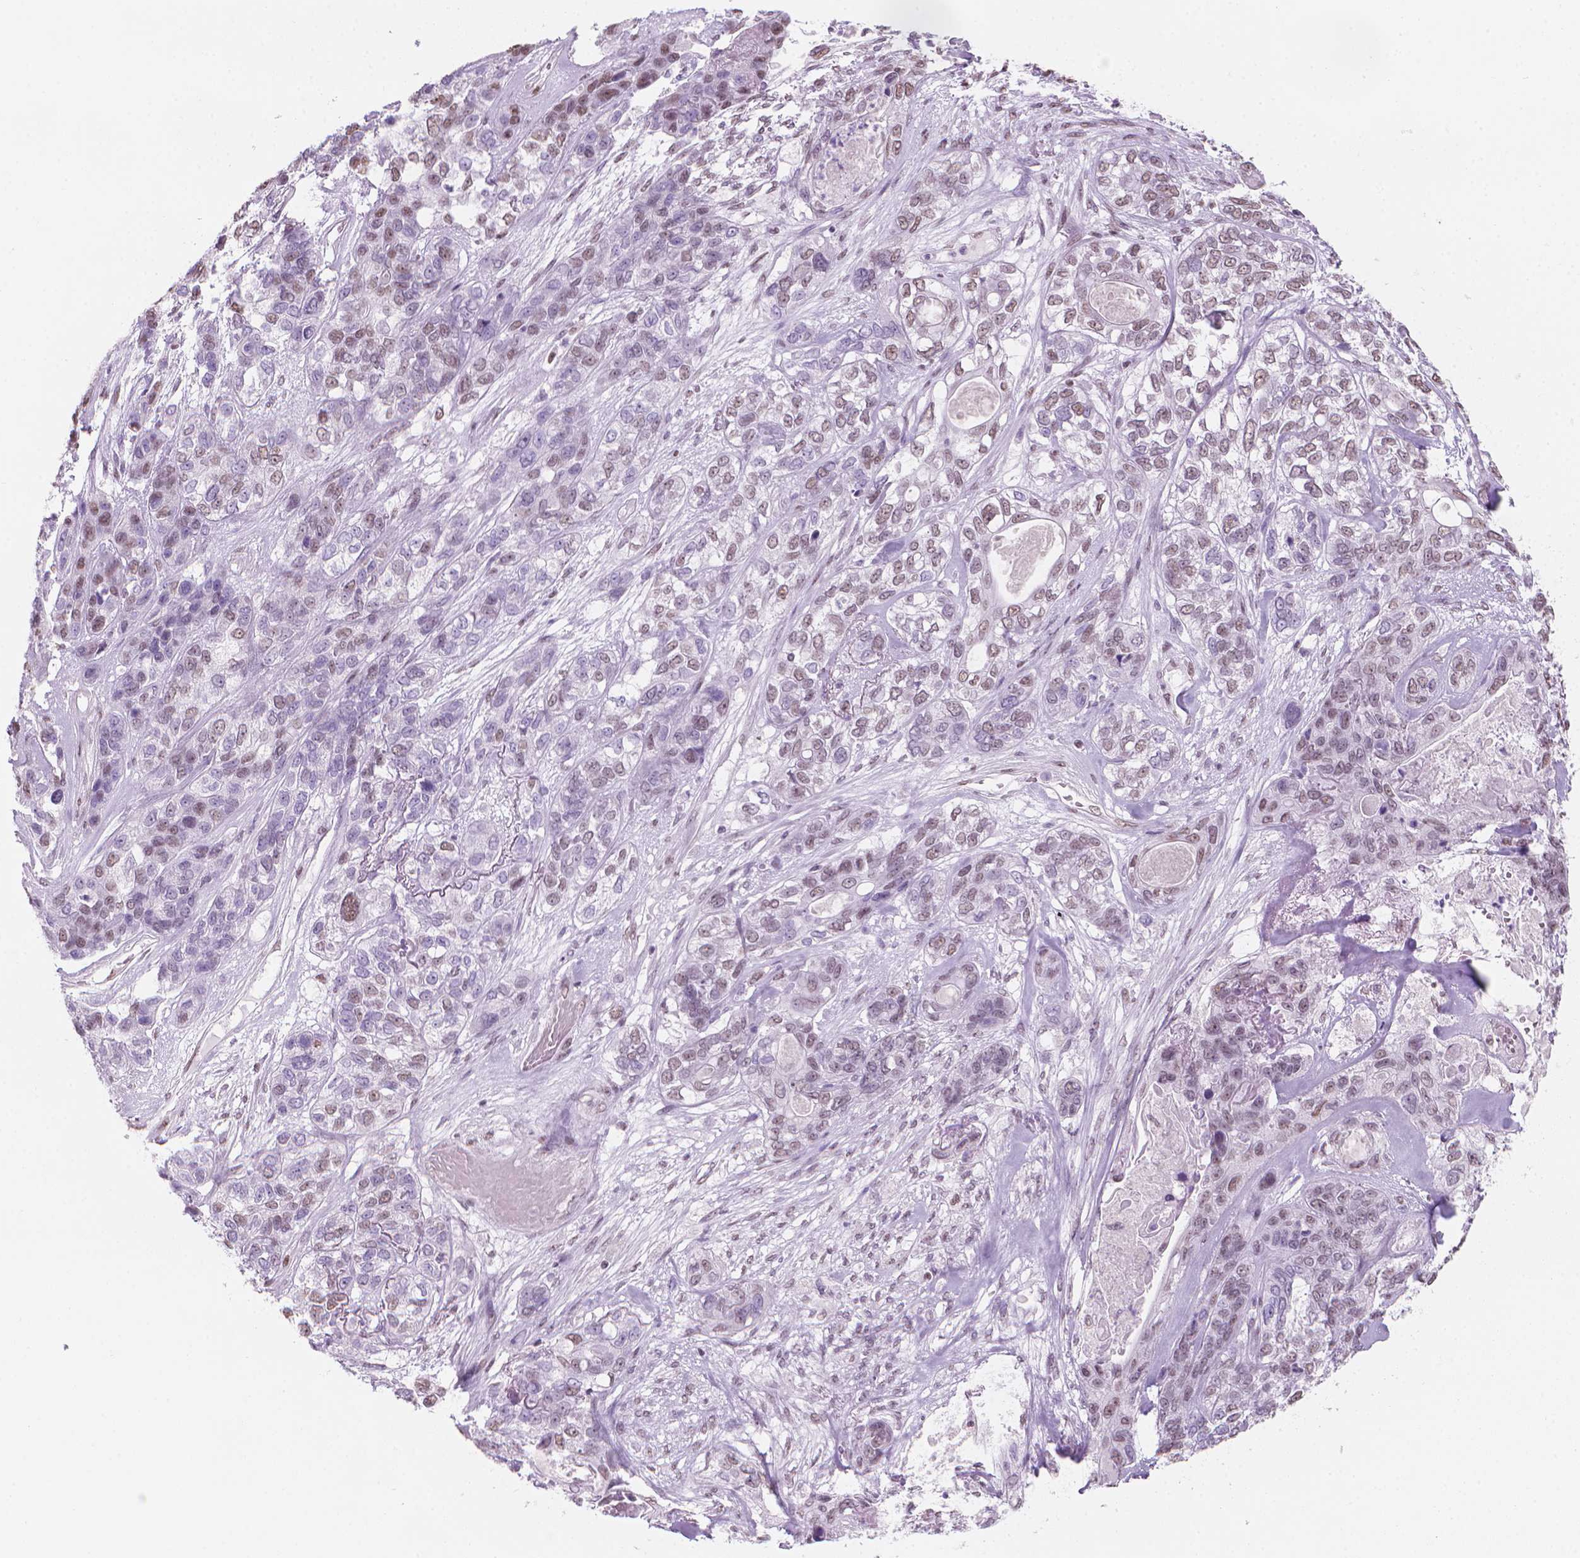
{"staining": {"intensity": "weak", "quantity": "<25%", "location": "nuclear"}, "tissue": "lung cancer", "cell_type": "Tumor cells", "image_type": "cancer", "snomed": [{"axis": "morphology", "description": "Squamous cell carcinoma, NOS"}, {"axis": "topography", "description": "Lung"}], "caption": "Tumor cells show no significant staining in lung cancer (squamous cell carcinoma).", "gene": "PIAS2", "patient": {"sex": "female", "age": 70}}